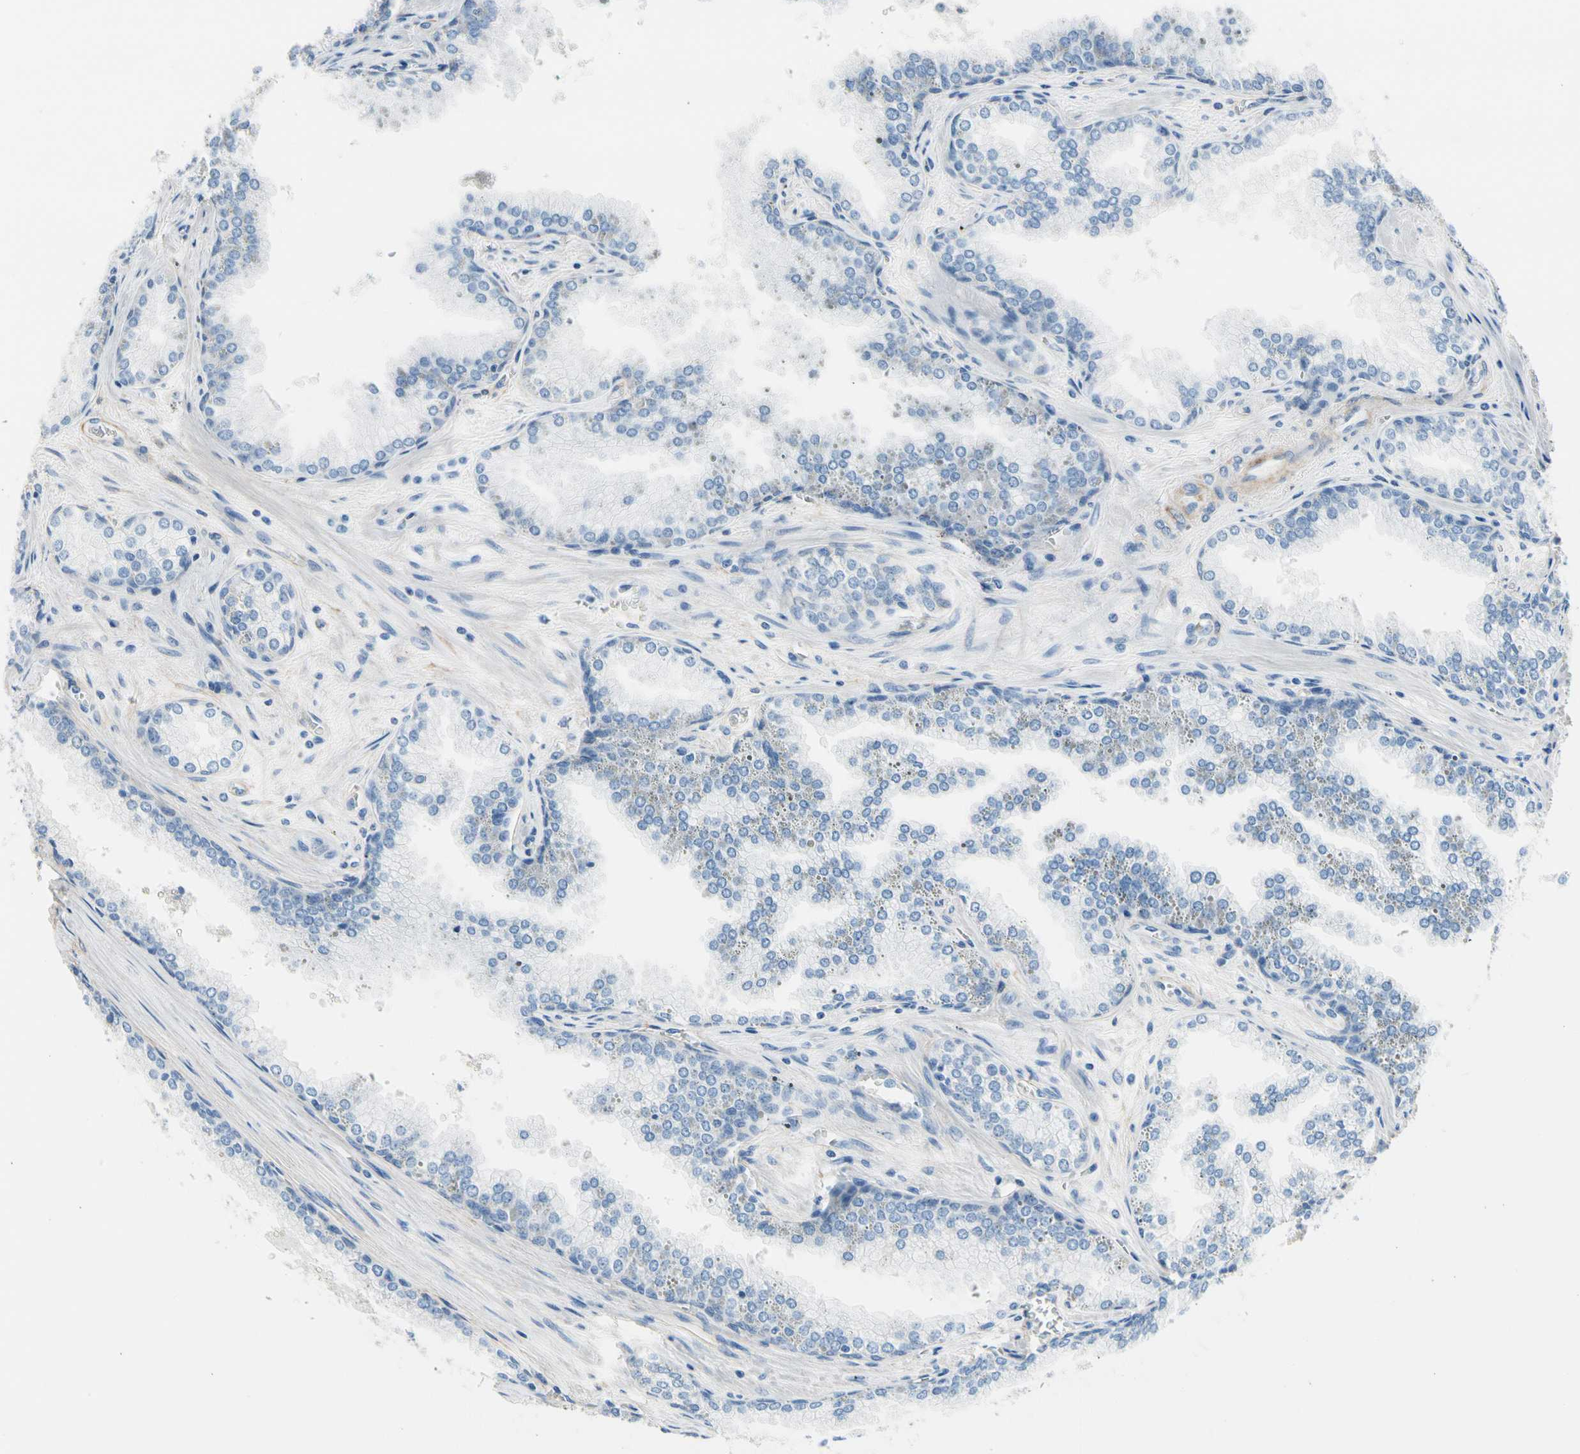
{"staining": {"intensity": "negative", "quantity": "none", "location": "none"}, "tissue": "prostate cancer", "cell_type": "Tumor cells", "image_type": "cancer", "snomed": [{"axis": "morphology", "description": "Adenocarcinoma, Low grade"}, {"axis": "topography", "description": "Prostate"}], "caption": "This is an immunohistochemistry (IHC) photomicrograph of human prostate cancer. There is no positivity in tumor cells.", "gene": "SUSD2", "patient": {"sex": "male", "age": 60}}